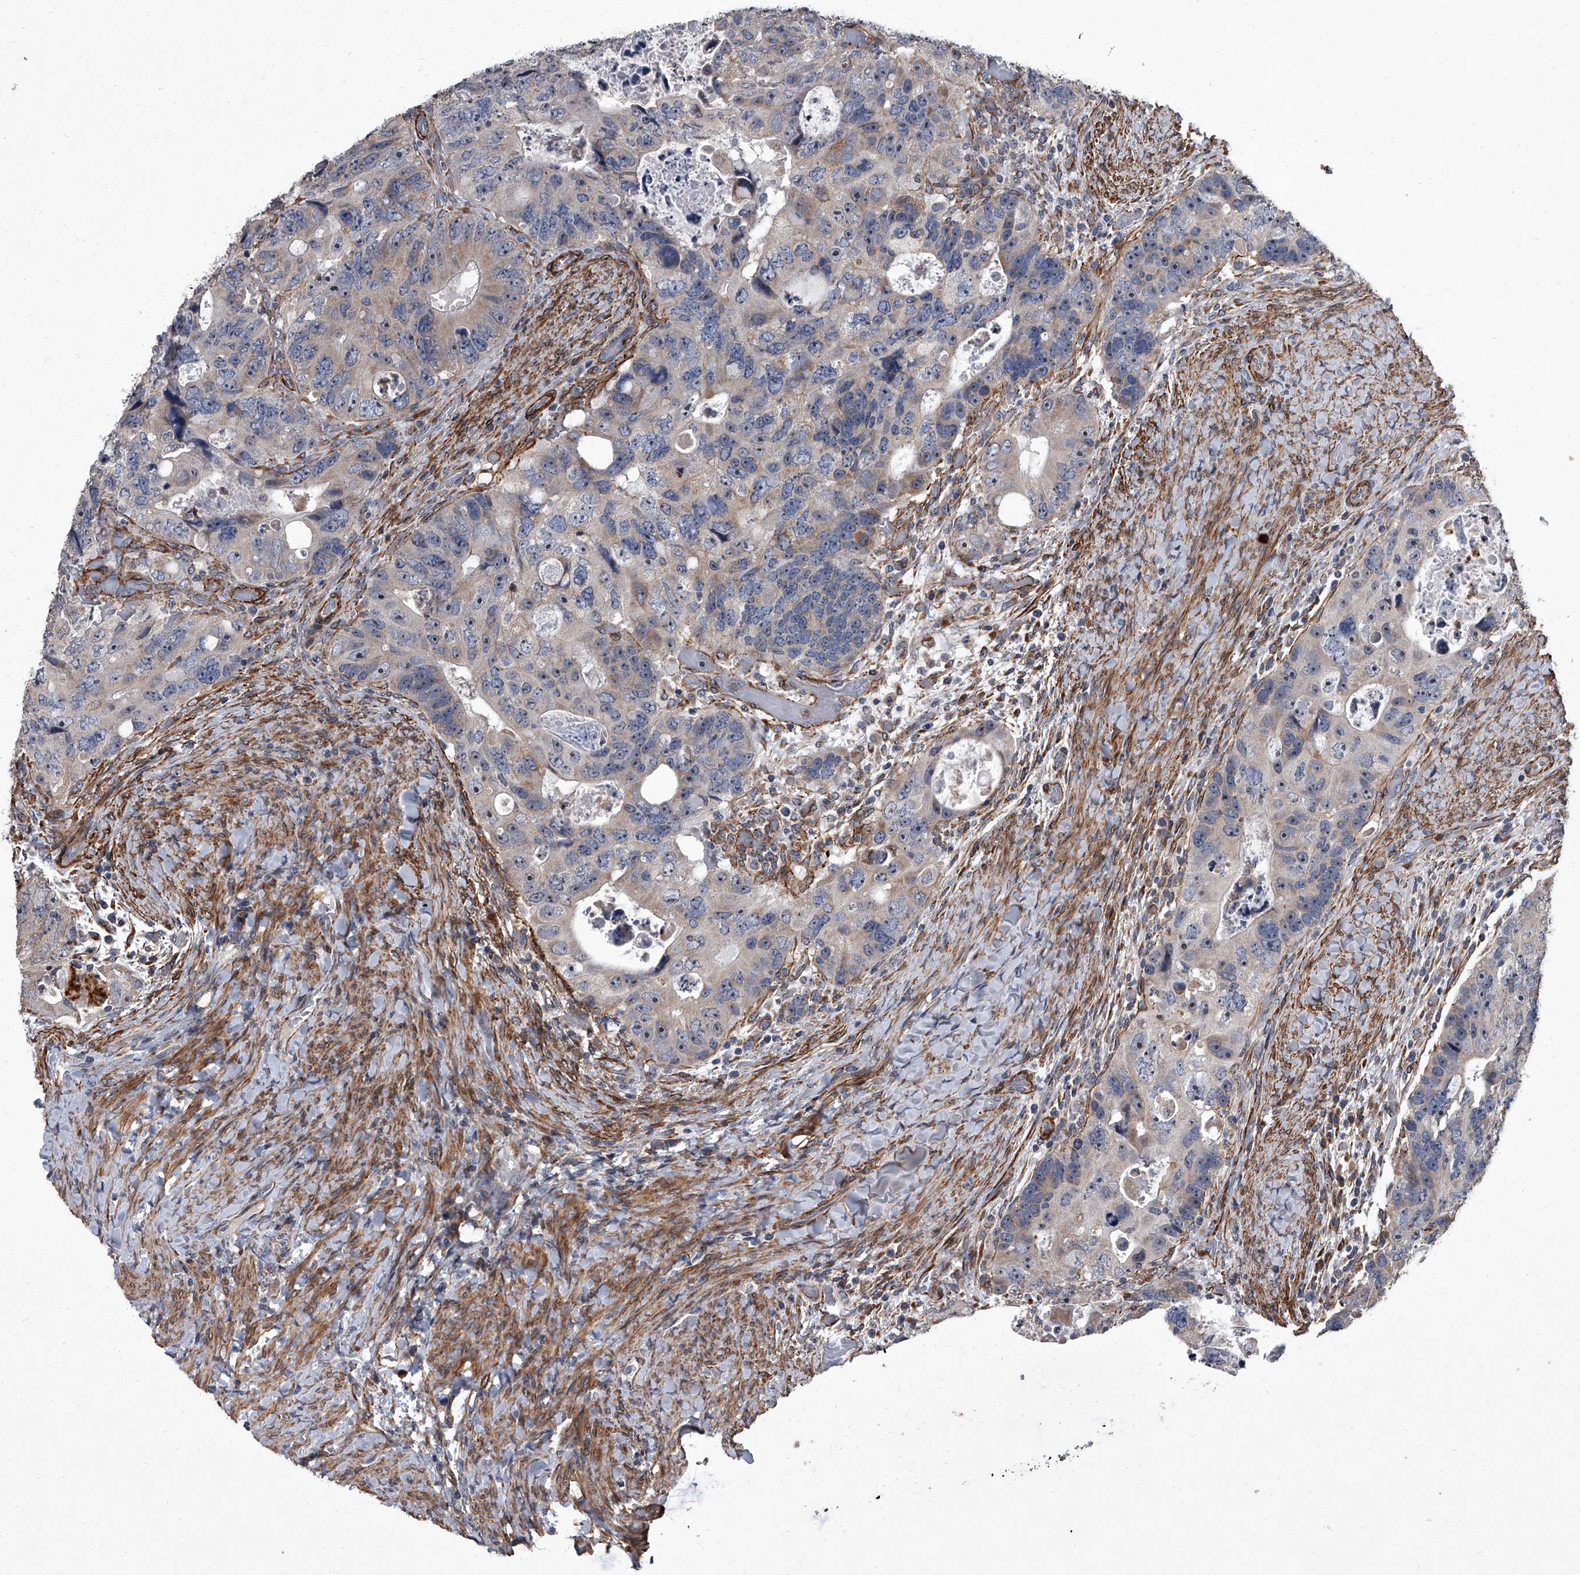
{"staining": {"intensity": "moderate", "quantity": "<25%", "location": "nuclear"}, "tissue": "colorectal cancer", "cell_type": "Tumor cells", "image_type": "cancer", "snomed": [{"axis": "morphology", "description": "Adenocarcinoma, NOS"}, {"axis": "topography", "description": "Rectum"}], "caption": "Immunohistochemistry staining of colorectal cancer, which displays low levels of moderate nuclear expression in about <25% of tumor cells indicating moderate nuclear protein positivity. The staining was performed using DAB (3,3'-diaminobenzidine) (brown) for protein detection and nuclei were counterstained in hematoxylin (blue).", "gene": "SIRT4", "patient": {"sex": "male", "age": 59}}